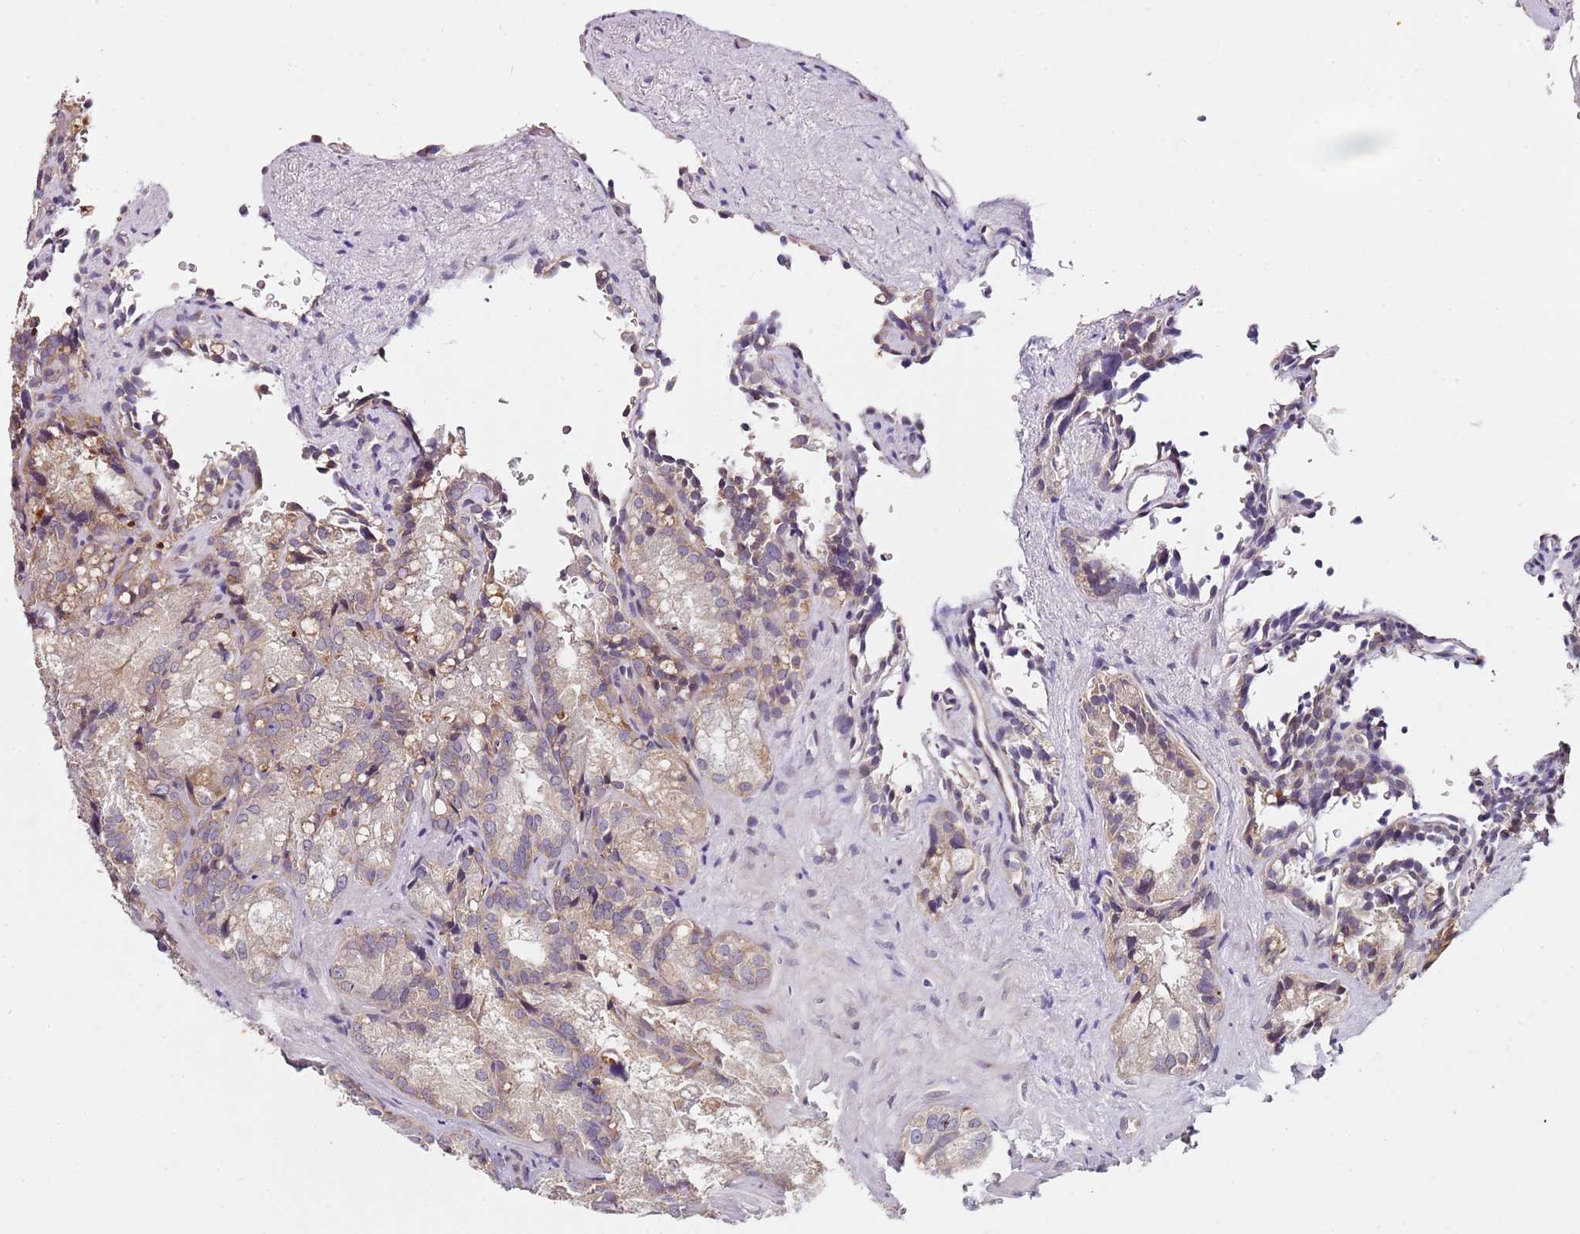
{"staining": {"intensity": "weak", "quantity": "25%-75%", "location": "cytoplasmic/membranous"}, "tissue": "seminal vesicle", "cell_type": "Glandular cells", "image_type": "normal", "snomed": [{"axis": "morphology", "description": "Normal tissue, NOS"}, {"axis": "topography", "description": "Seminal veicle"}], "caption": "Immunohistochemical staining of benign human seminal vesicle shows low levels of weak cytoplasmic/membranous positivity in about 25%-75% of glandular cells. The staining is performed using DAB brown chromogen to label protein expression. The nuclei are counter-stained blue using hematoxylin.", "gene": "TBC1D9", "patient": {"sex": "male", "age": 62}}